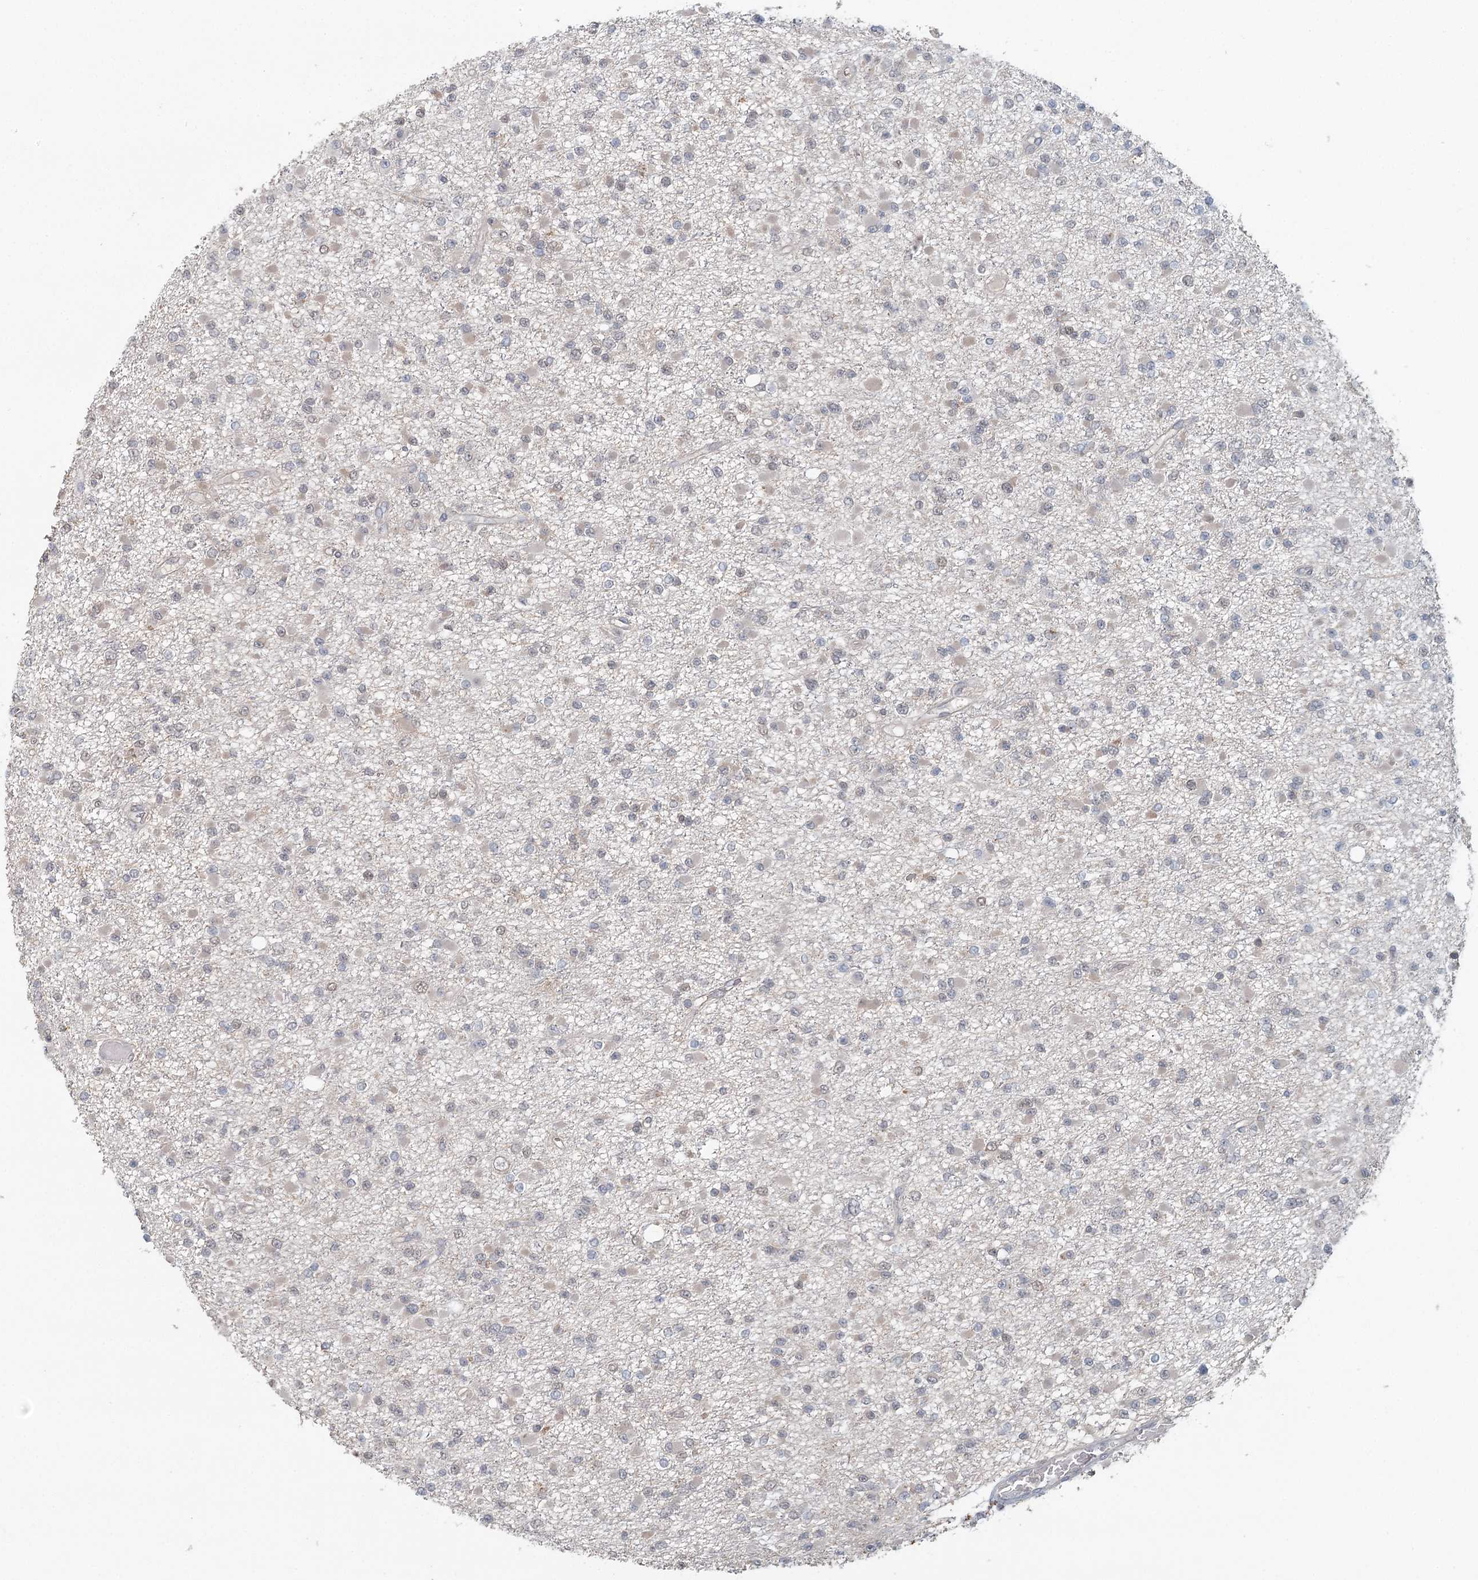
{"staining": {"intensity": "negative", "quantity": "none", "location": "none"}, "tissue": "glioma", "cell_type": "Tumor cells", "image_type": "cancer", "snomed": [{"axis": "morphology", "description": "Glioma, malignant, Low grade"}, {"axis": "topography", "description": "Brain"}], "caption": "This image is of glioma stained with immunohistochemistry to label a protein in brown with the nuclei are counter-stained blue. There is no staining in tumor cells.", "gene": "ADK", "patient": {"sex": "female", "age": 22}}